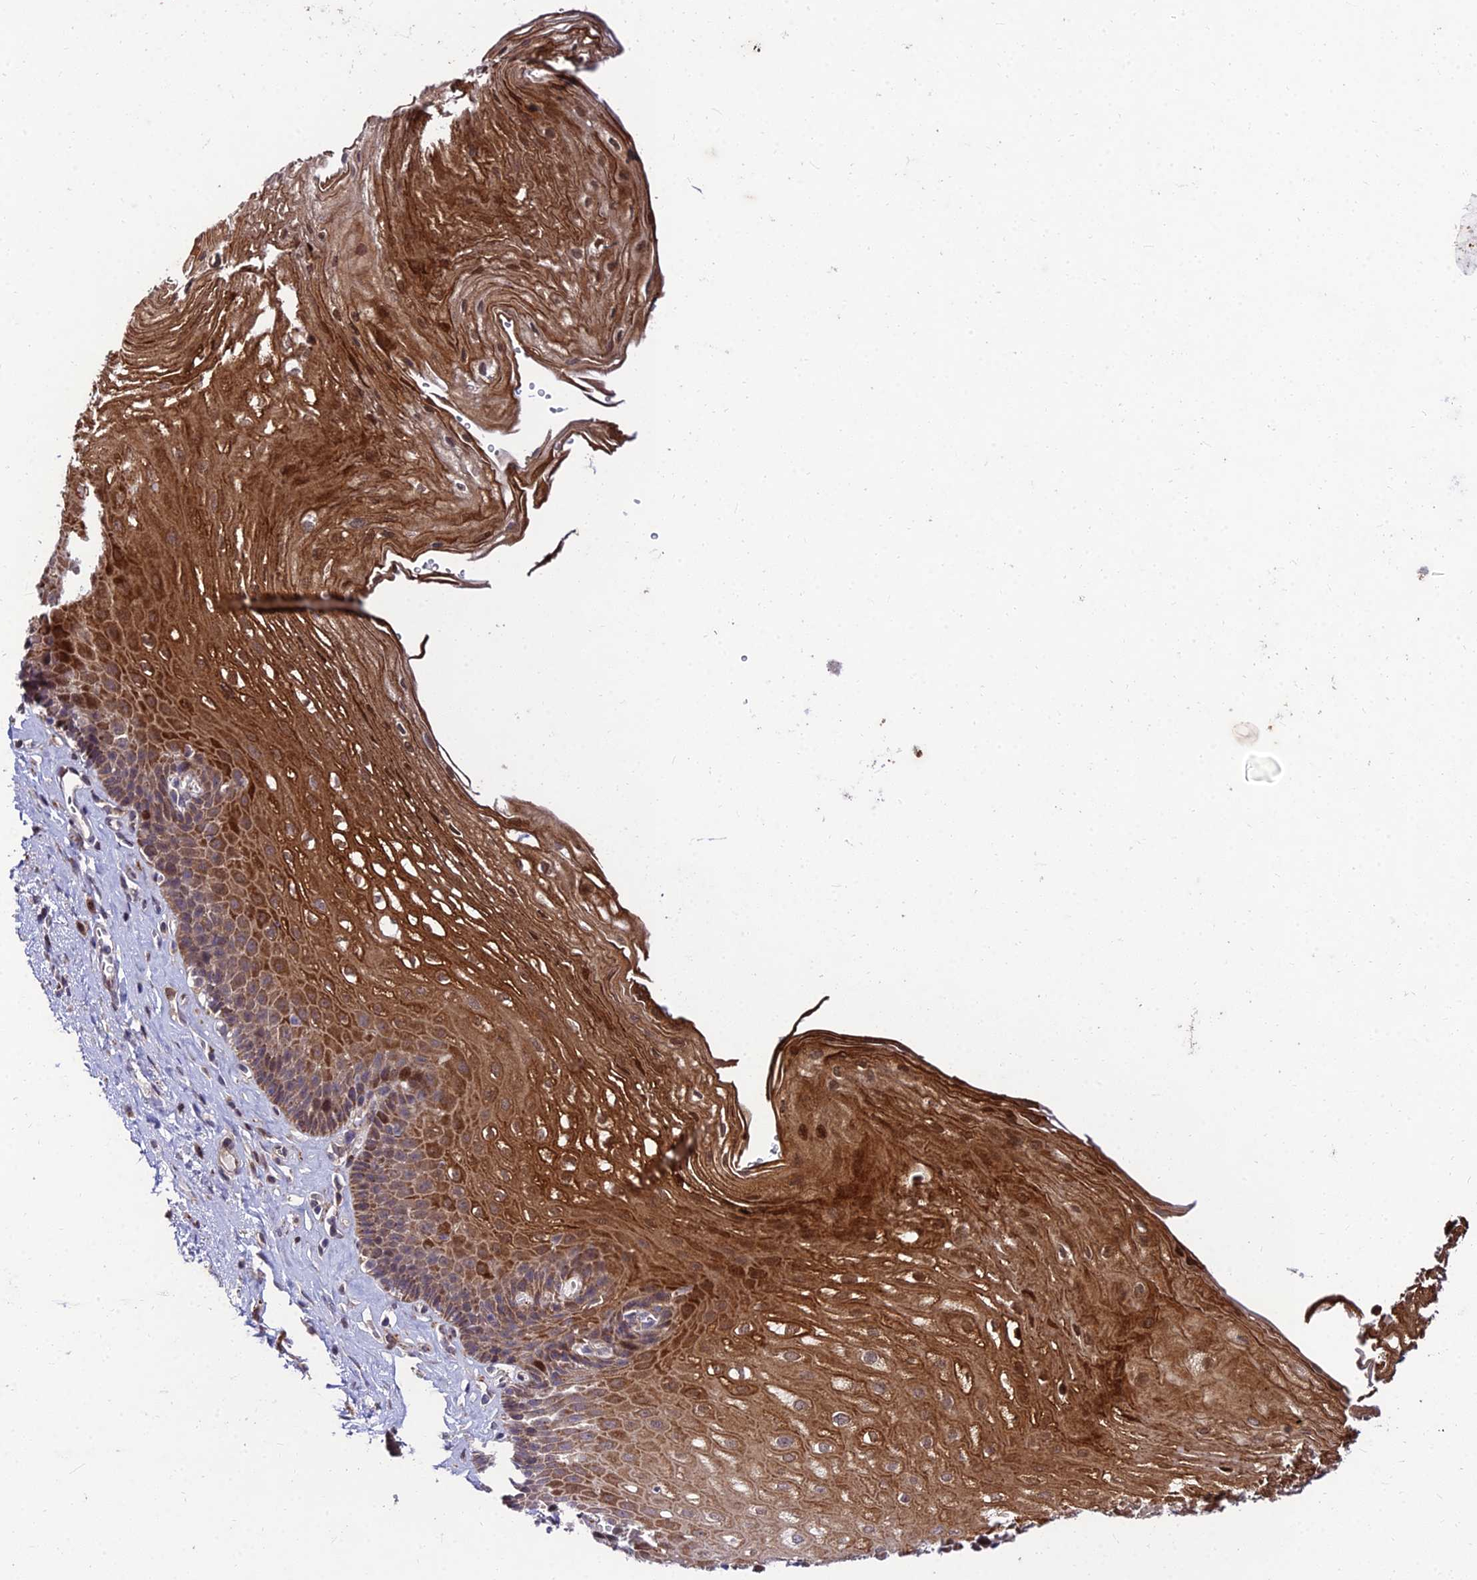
{"staining": {"intensity": "strong", "quantity": ">75%", "location": "cytoplasmic/membranous,nuclear"}, "tissue": "esophagus", "cell_type": "Squamous epithelial cells", "image_type": "normal", "snomed": [{"axis": "morphology", "description": "Normal tissue, NOS"}, {"axis": "topography", "description": "Esophagus"}], "caption": "Esophagus stained with a brown dye shows strong cytoplasmic/membranous,nuclear positive expression in about >75% of squamous epithelial cells.", "gene": "MKKS", "patient": {"sex": "female", "age": 66}}